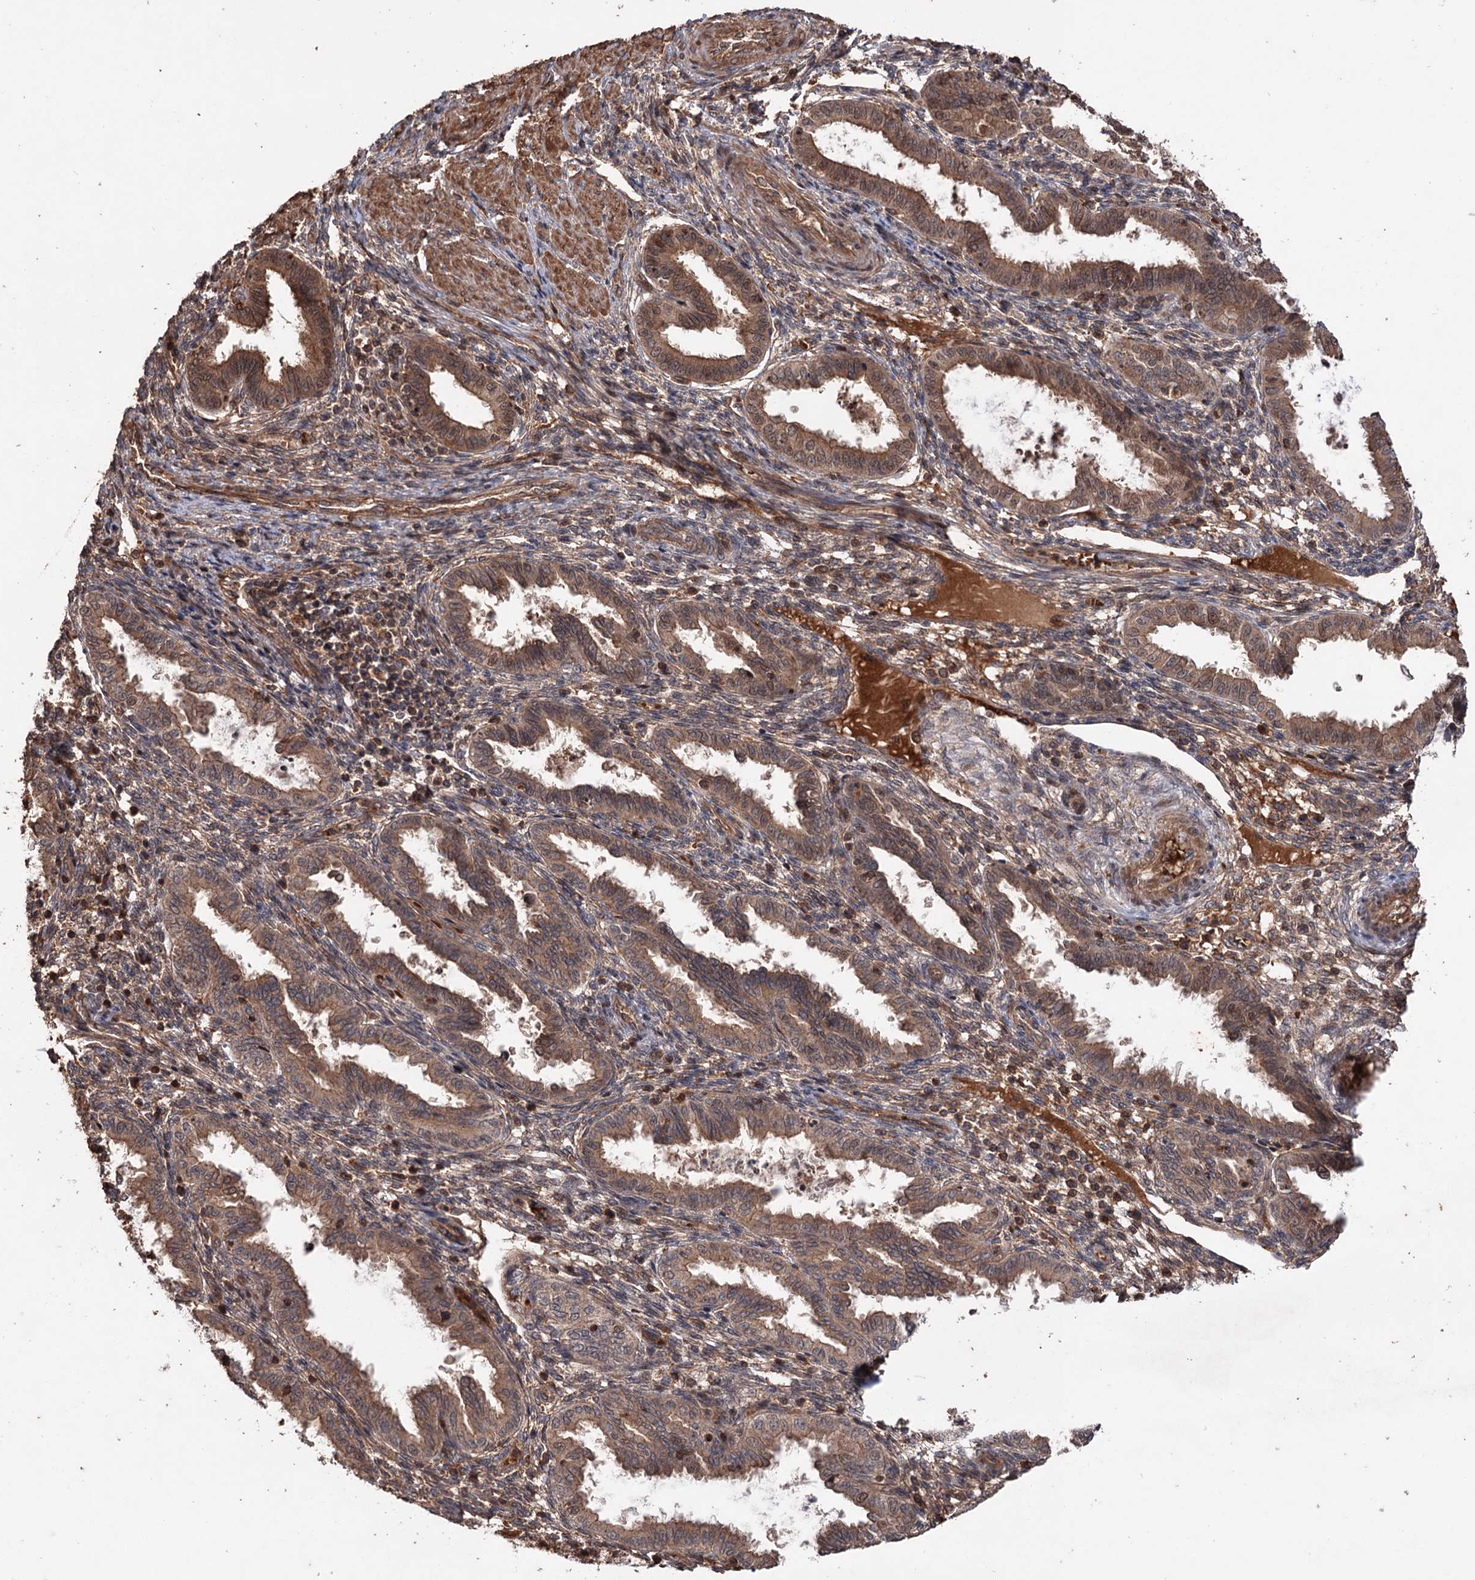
{"staining": {"intensity": "moderate", "quantity": "25%-75%", "location": "cytoplasmic/membranous"}, "tissue": "endometrium", "cell_type": "Cells in endometrial stroma", "image_type": "normal", "snomed": [{"axis": "morphology", "description": "Normal tissue, NOS"}, {"axis": "topography", "description": "Endometrium"}], "caption": "Endometrium stained for a protein demonstrates moderate cytoplasmic/membranous positivity in cells in endometrial stroma. (IHC, brightfield microscopy, high magnification).", "gene": "ADK", "patient": {"sex": "female", "age": 33}}